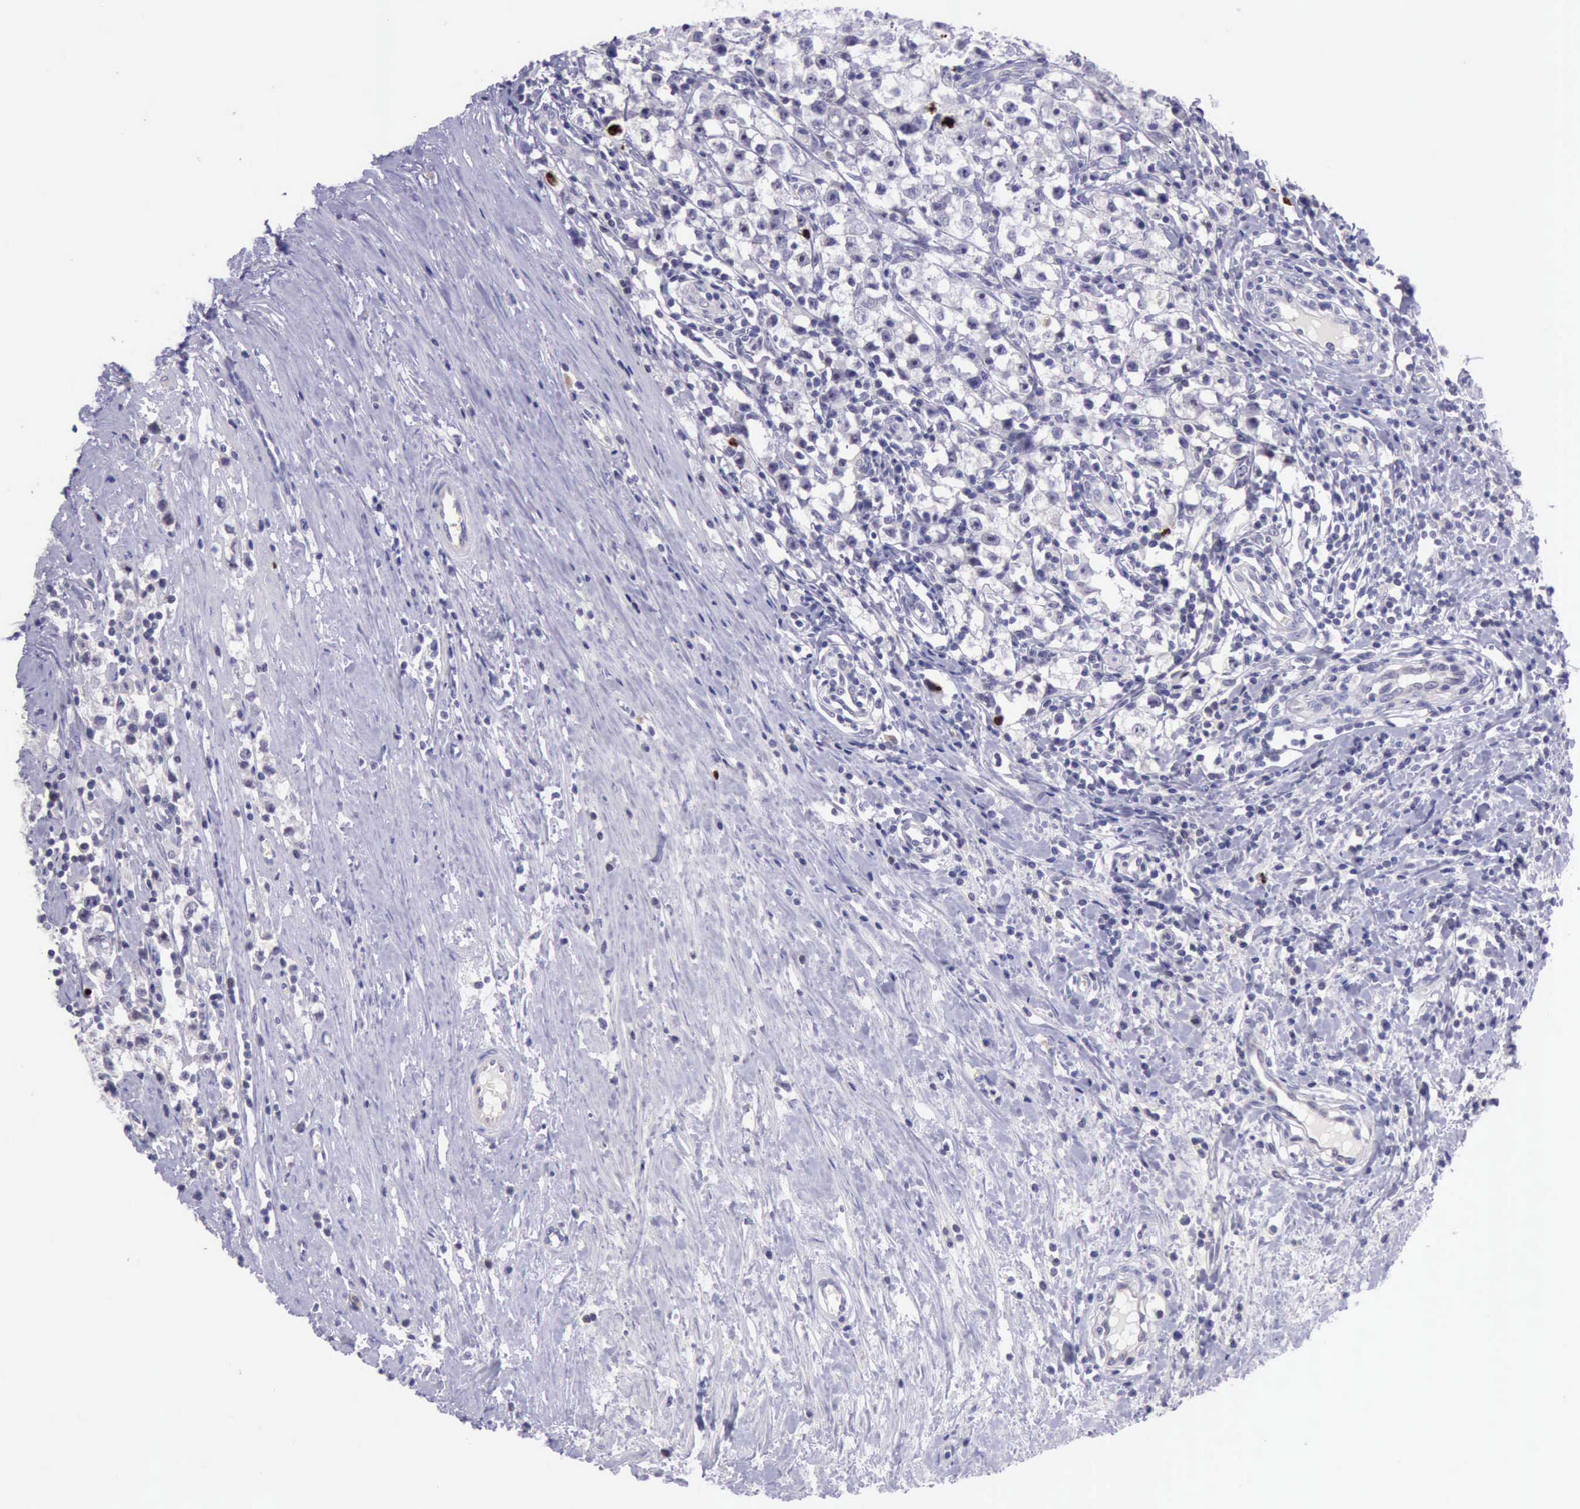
{"staining": {"intensity": "strong", "quantity": "<25%", "location": "nuclear"}, "tissue": "testis cancer", "cell_type": "Tumor cells", "image_type": "cancer", "snomed": [{"axis": "morphology", "description": "Seminoma, NOS"}, {"axis": "topography", "description": "Testis"}], "caption": "DAB immunohistochemical staining of testis cancer exhibits strong nuclear protein positivity in about <25% of tumor cells.", "gene": "PARP1", "patient": {"sex": "male", "age": 35}}